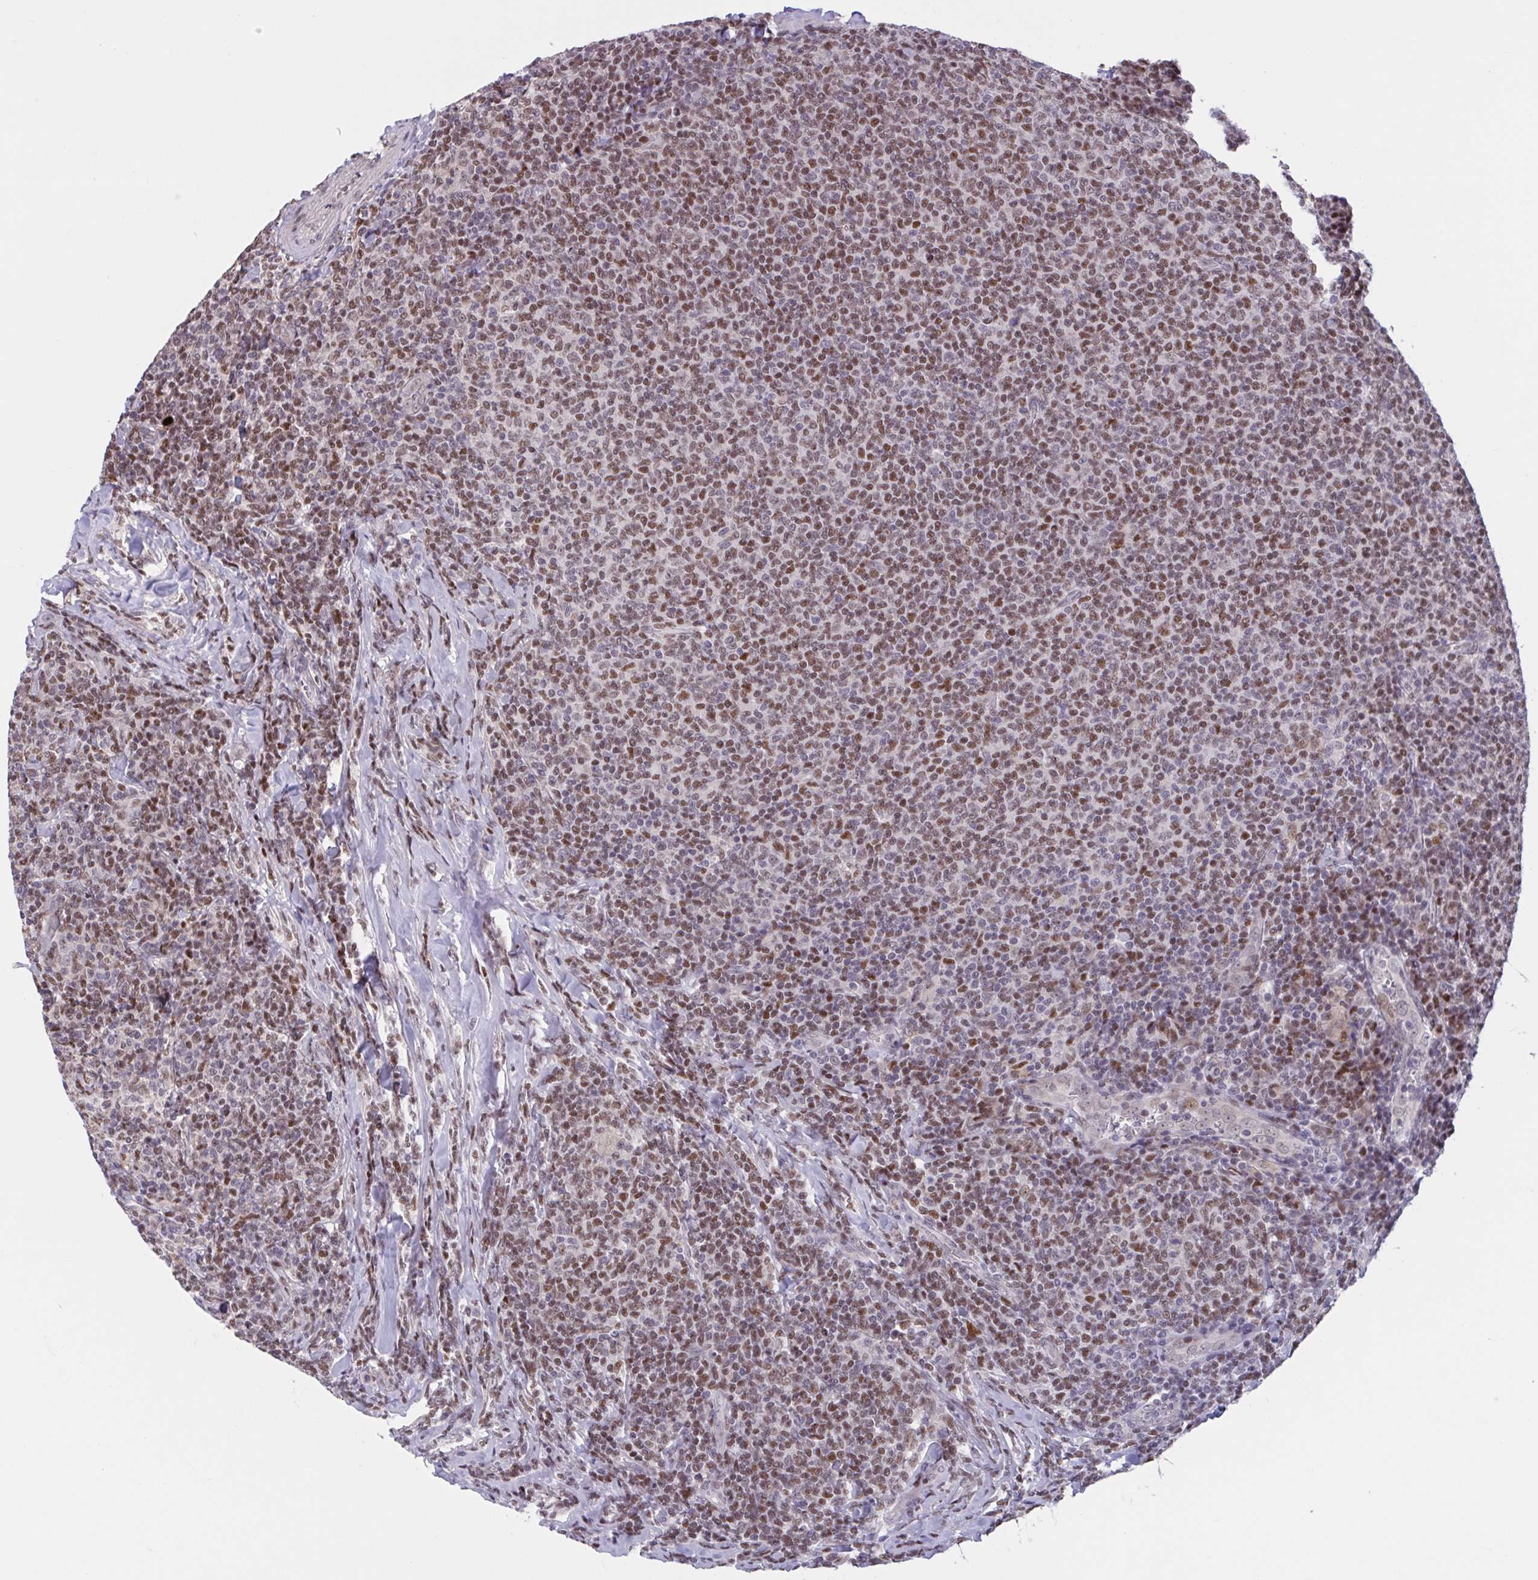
{"staining": {"intensity": "moderate", "quantity": ">75%", "location": "nuclear"}, "tissue": "lymphoma", "cell_type": "Tumor cells", "image_type": "cancer", "snomed": [{"axis": "morphology", "description": "Malignant lymphoma, non-Hodgkin's type, Low grade"}, {"axis": "topography", "description": "Lymph node"}], "caption": "This photomicrograph demonstrates low-grade malignant lymphoma, non-Hodgkin's type stained with immunohistochemistry (IHC) to label a protein in brown. The nuclear of tumor cells show moderate positivity for the protein. Nuclei are counter-stained blue.", "gene": "ZNF414", "patient": {"sex": "male", "age": 52}}